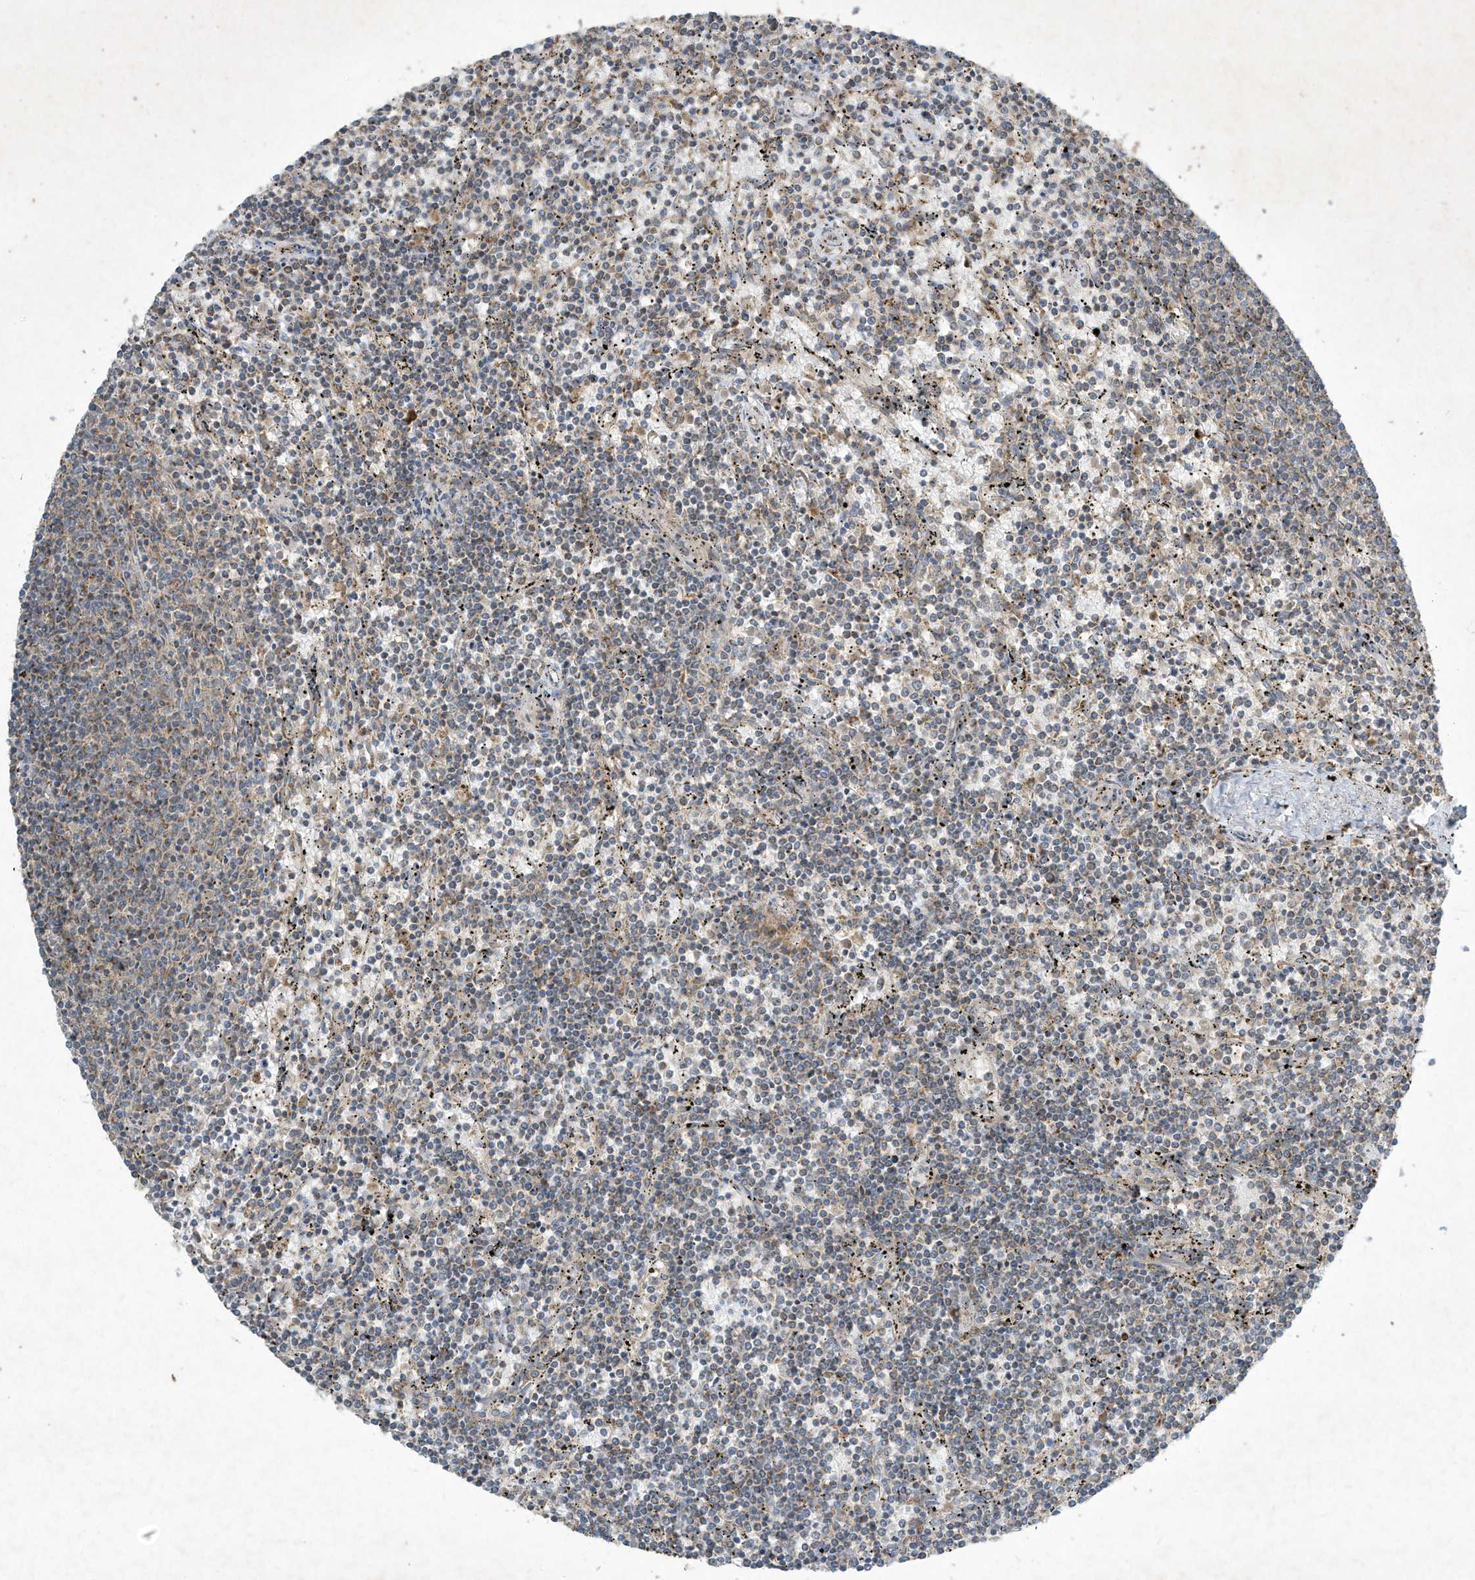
{"staining": {"intensity": "weak", "quantity": "<25%", "location": "cytoplasmic/membranous"}, "tissue": "lymphoma", "cell_type": "Tumor cells", "image_type": "cancer", "snomed": [{"axis": "morphology", "description": "Malignant lymphoma, non-Hodgkin's type, Low grade"}, {"axis": "topography", "description": "Spleen"}], "caption": "Histopathology image shows no significant protein staining in tumor cells of low-grade malignant lymphoma, non-Hodgkin's type.", "gene": "SYNJ2", "patient": {"sex": "female", "age": 50}}